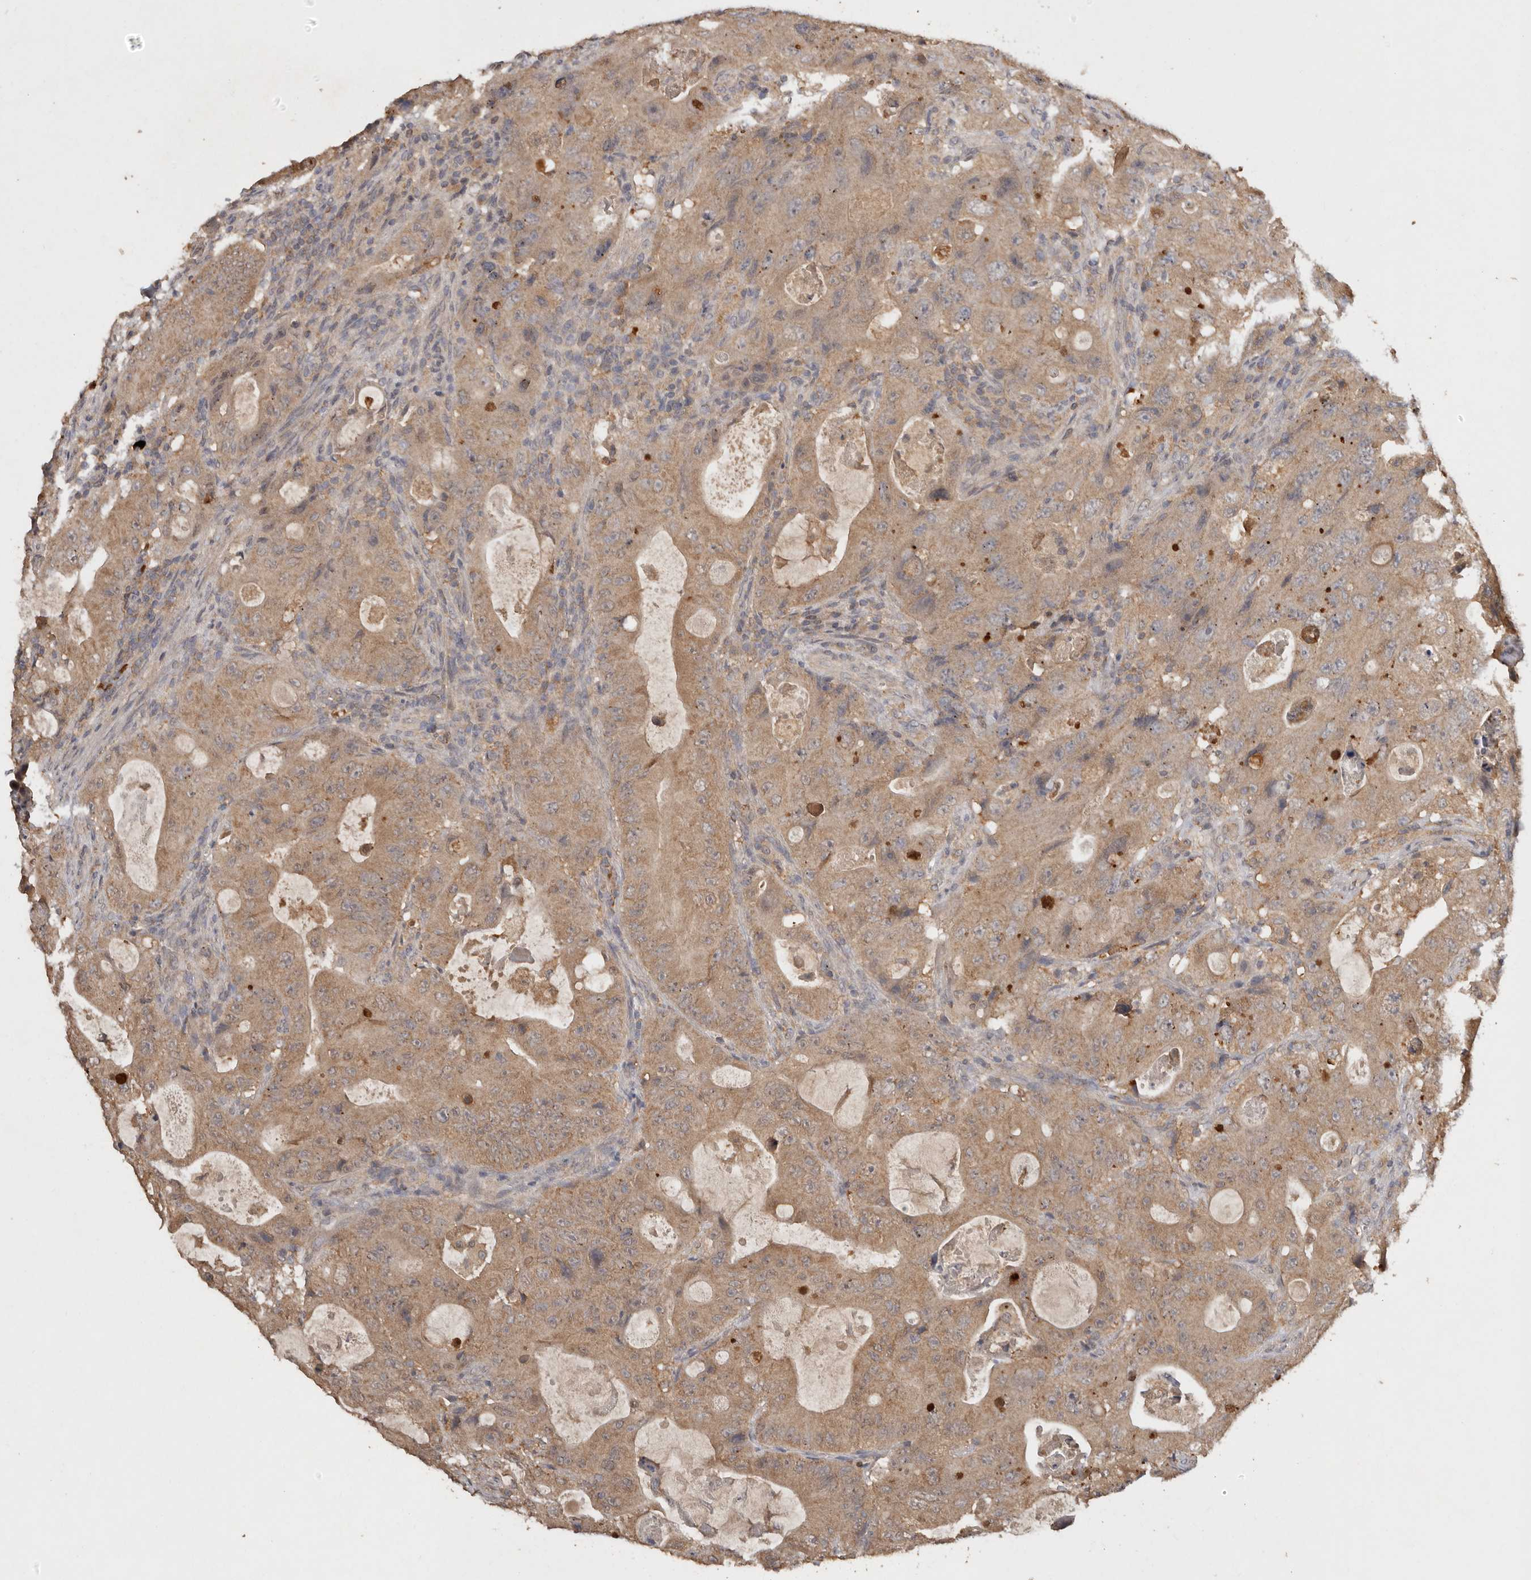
{"staining": {"intensity": "moderate", "quantity": ">75%", "location": "cytoplasmic/membranous"}, "tissue": "colorectal cancer", "cell_type": "Tumor cells", "image_type": "cancer", "snomed": [{"axis": "morphology", "description": "Adenocarcinoma, NOS"}, {"axis": "topography", "description": "Colon"}], "caption": "The photomicrograph demonstrates immunohistochemical staining of adenocarcinoma (colorectal). There is moderate cytoplasmic/membranous positivity is identified in about >75% of tumor cells.", "gene": "EDEM1", "patient": {"sex": "female", "age": 46}}